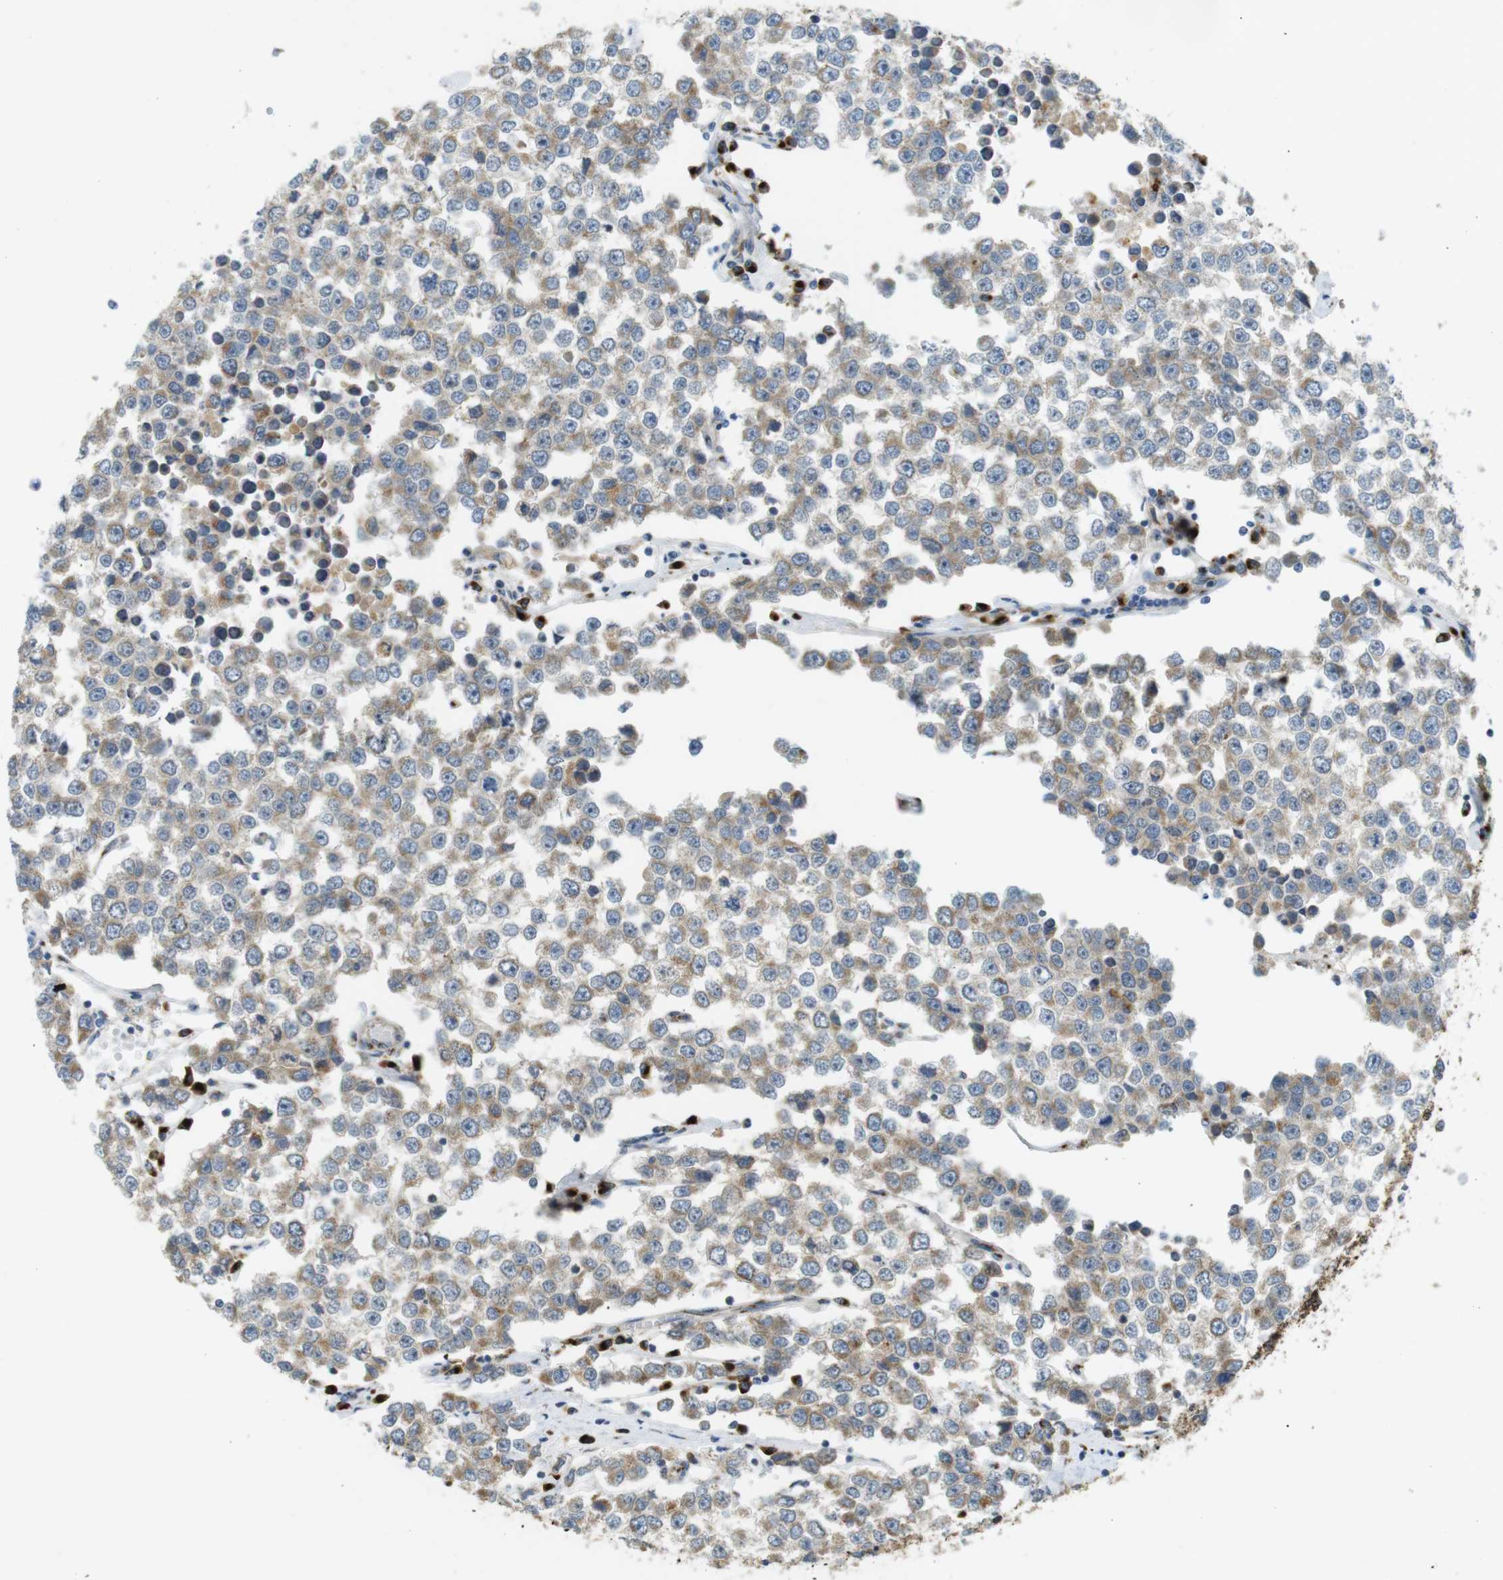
{"staining": {"intensity": "moderate", "quantity": "25%-75%", "location": "cytoplasmic/membranous"}, "tissue": "testis cancer", "cell_type": "Tumor cells", "image_type": "cancer", "snomed": [{"axis": "morphology", "description": "Seminoma, NOS"}, {"axis": "morphology", "description": "Carcinoma, Embryonal, NOS"}, {"axis": "topography", "description": "Testis"}], "caption": "DAB (3,3'-diaminobenzidine) immunohistochemical staining of seminoma (testis) reveals moderate cytoplasmic/membranous protein expression in about 25%-75% of tumor cells.", "gene": "TMEM143", "patient": {"sex": "male", "age": 52}}